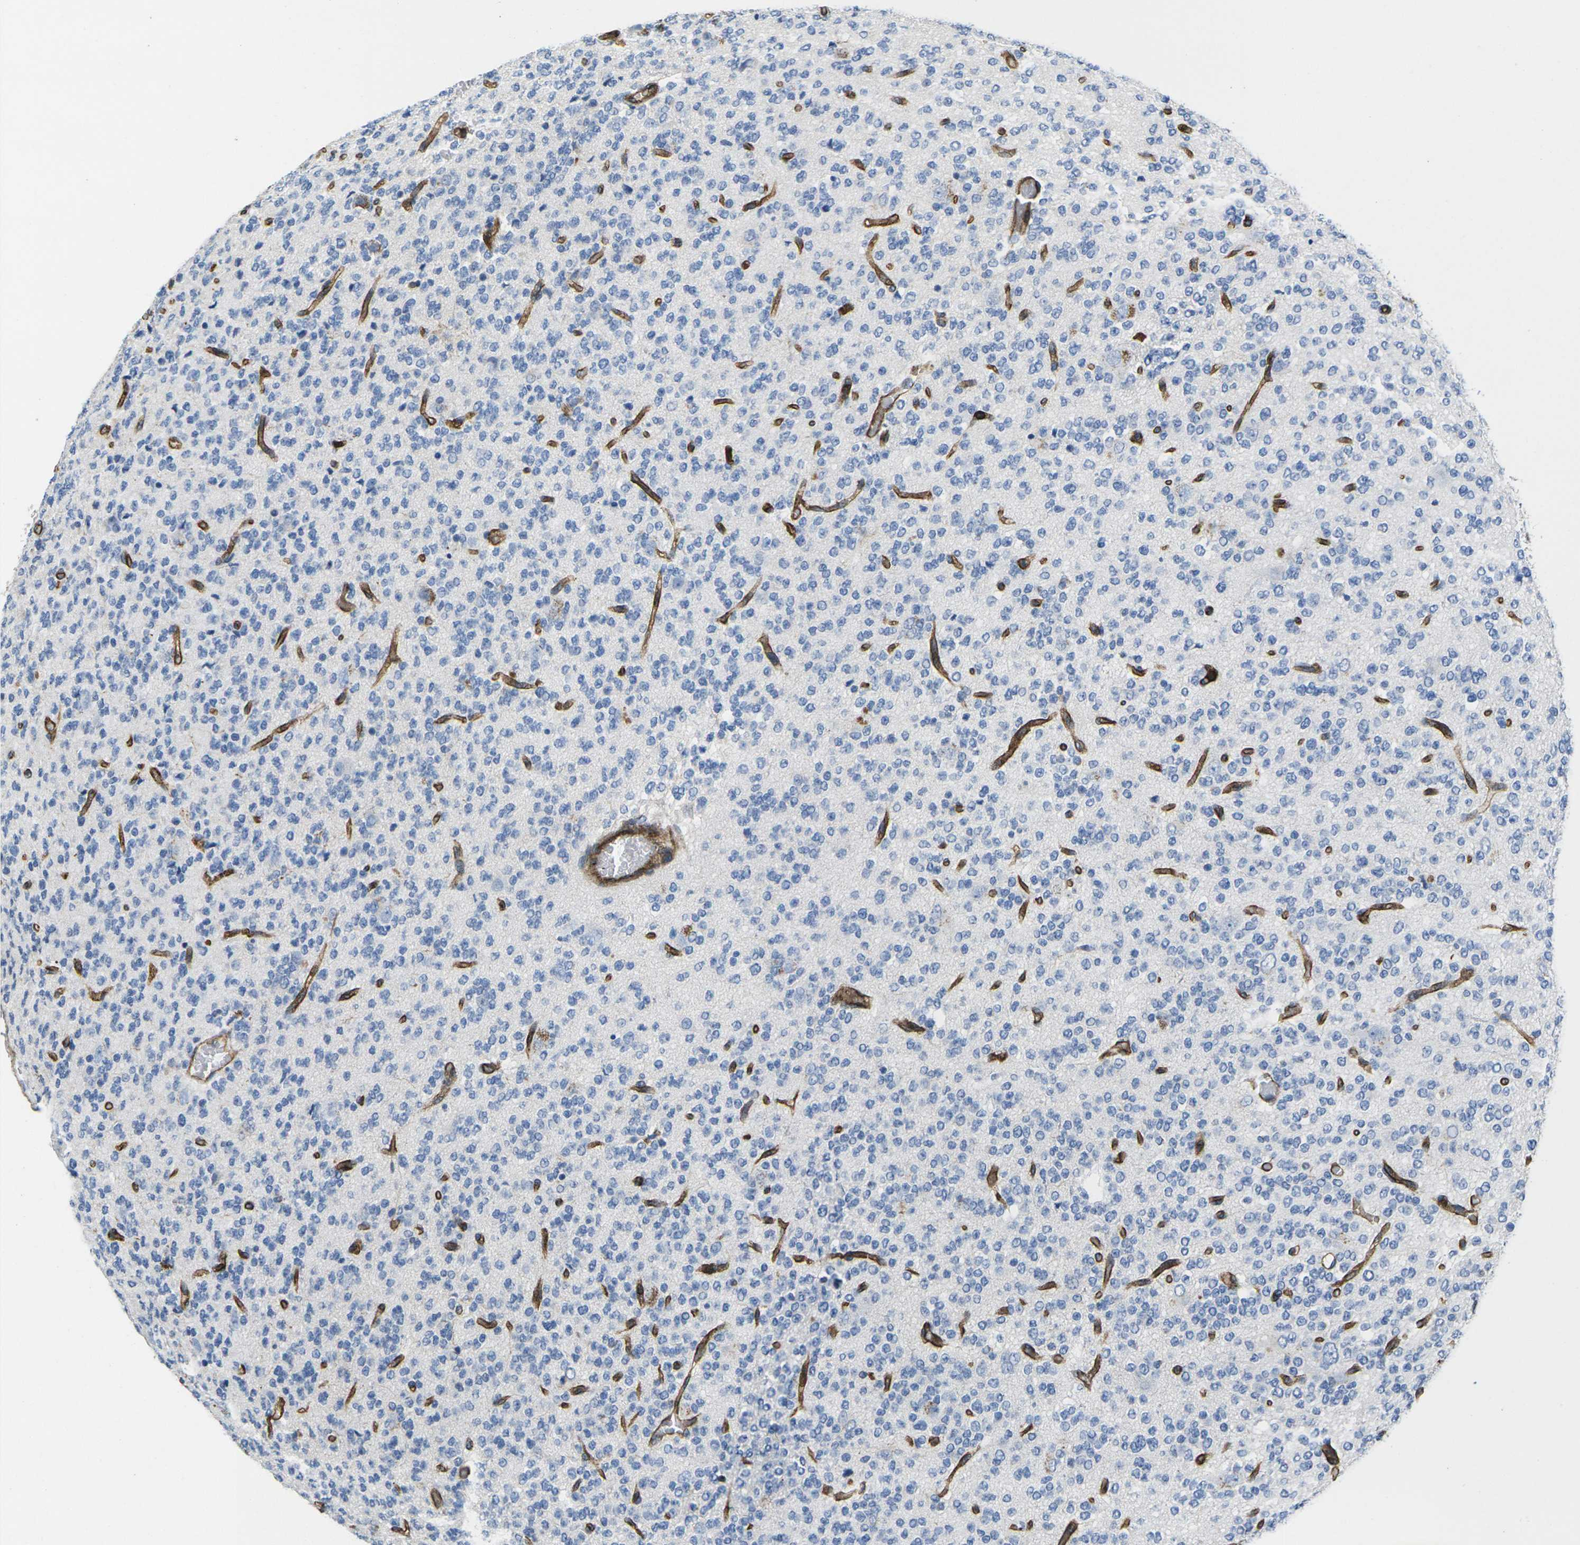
{"staining": {"intensity": "negative", "quantity": "none", "location": "none"}, "tissue": "glioma", "cell_type": "Tumor cells", "image_type": "cancer", "snomed": [{"axis": "morphology", "description": "Glioma, malignant, Low grade"}, {"axis": "topography", "description": "Brain"}], "caption": "Tumor cells show no significant positivity in glioma. Nuclei are stained in blue.", "gene": "IQGAP1", "patient": {"sex": "male", "age": 38}}